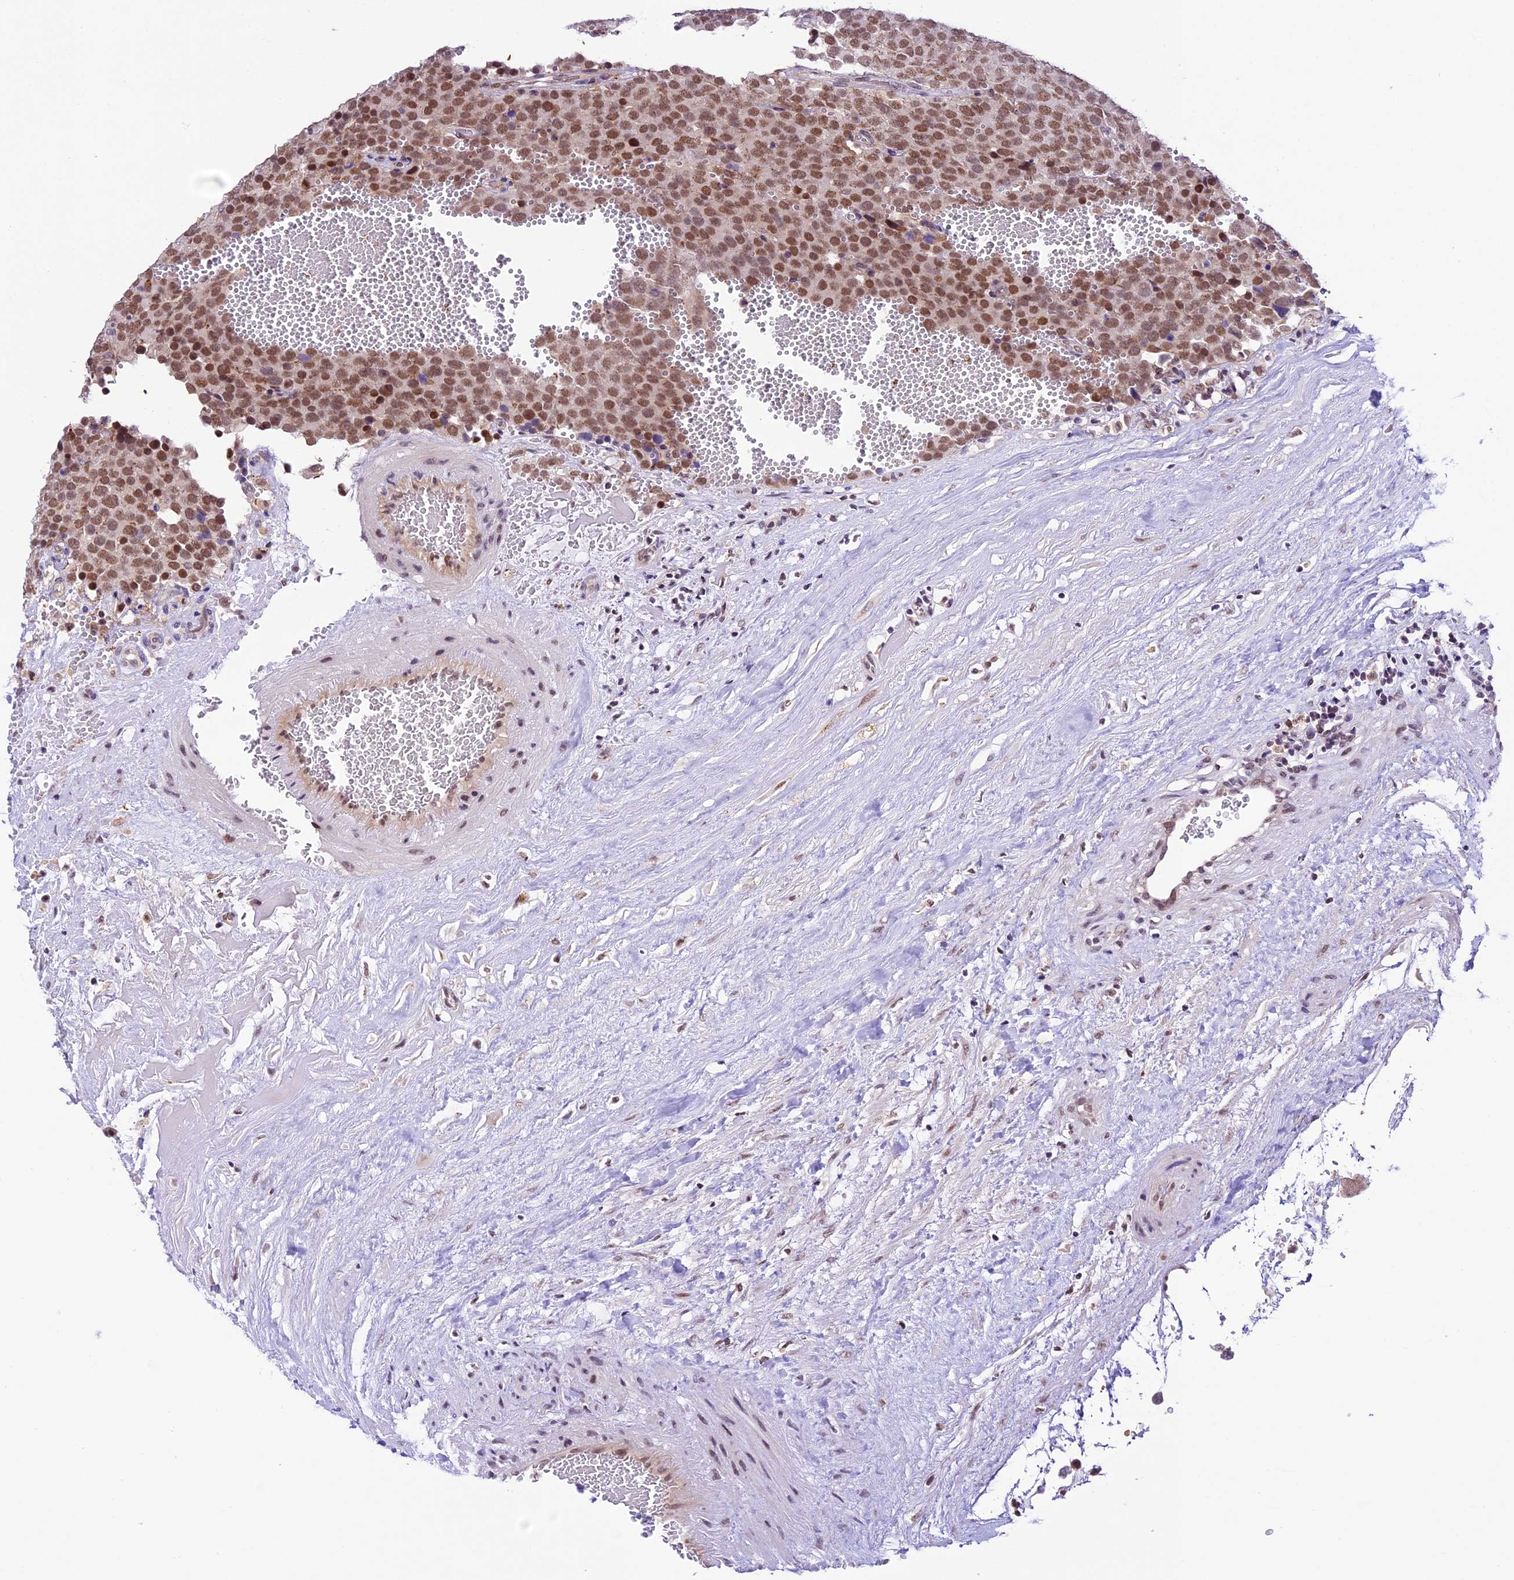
{"staining": {"intensity": "moderate", "quantity": ">75%", "location": "nuclear"}, "tissue": "testis cancer", "cell_type": "Tumor cells", "image_type": "cancer", "snomed": [{"axis": "morphology", "description": "Seminoma, NOS"}, {"axis": "topography", "description": "Testis"}], "caption": "Moderate nuclear expression for a protein is identified in approximately >75% of tumor cells of testis seminoma using immunohistochemistry (IHC).", "gene": "SHKBP1", "patient": {"sex": "male", "age": 71}}